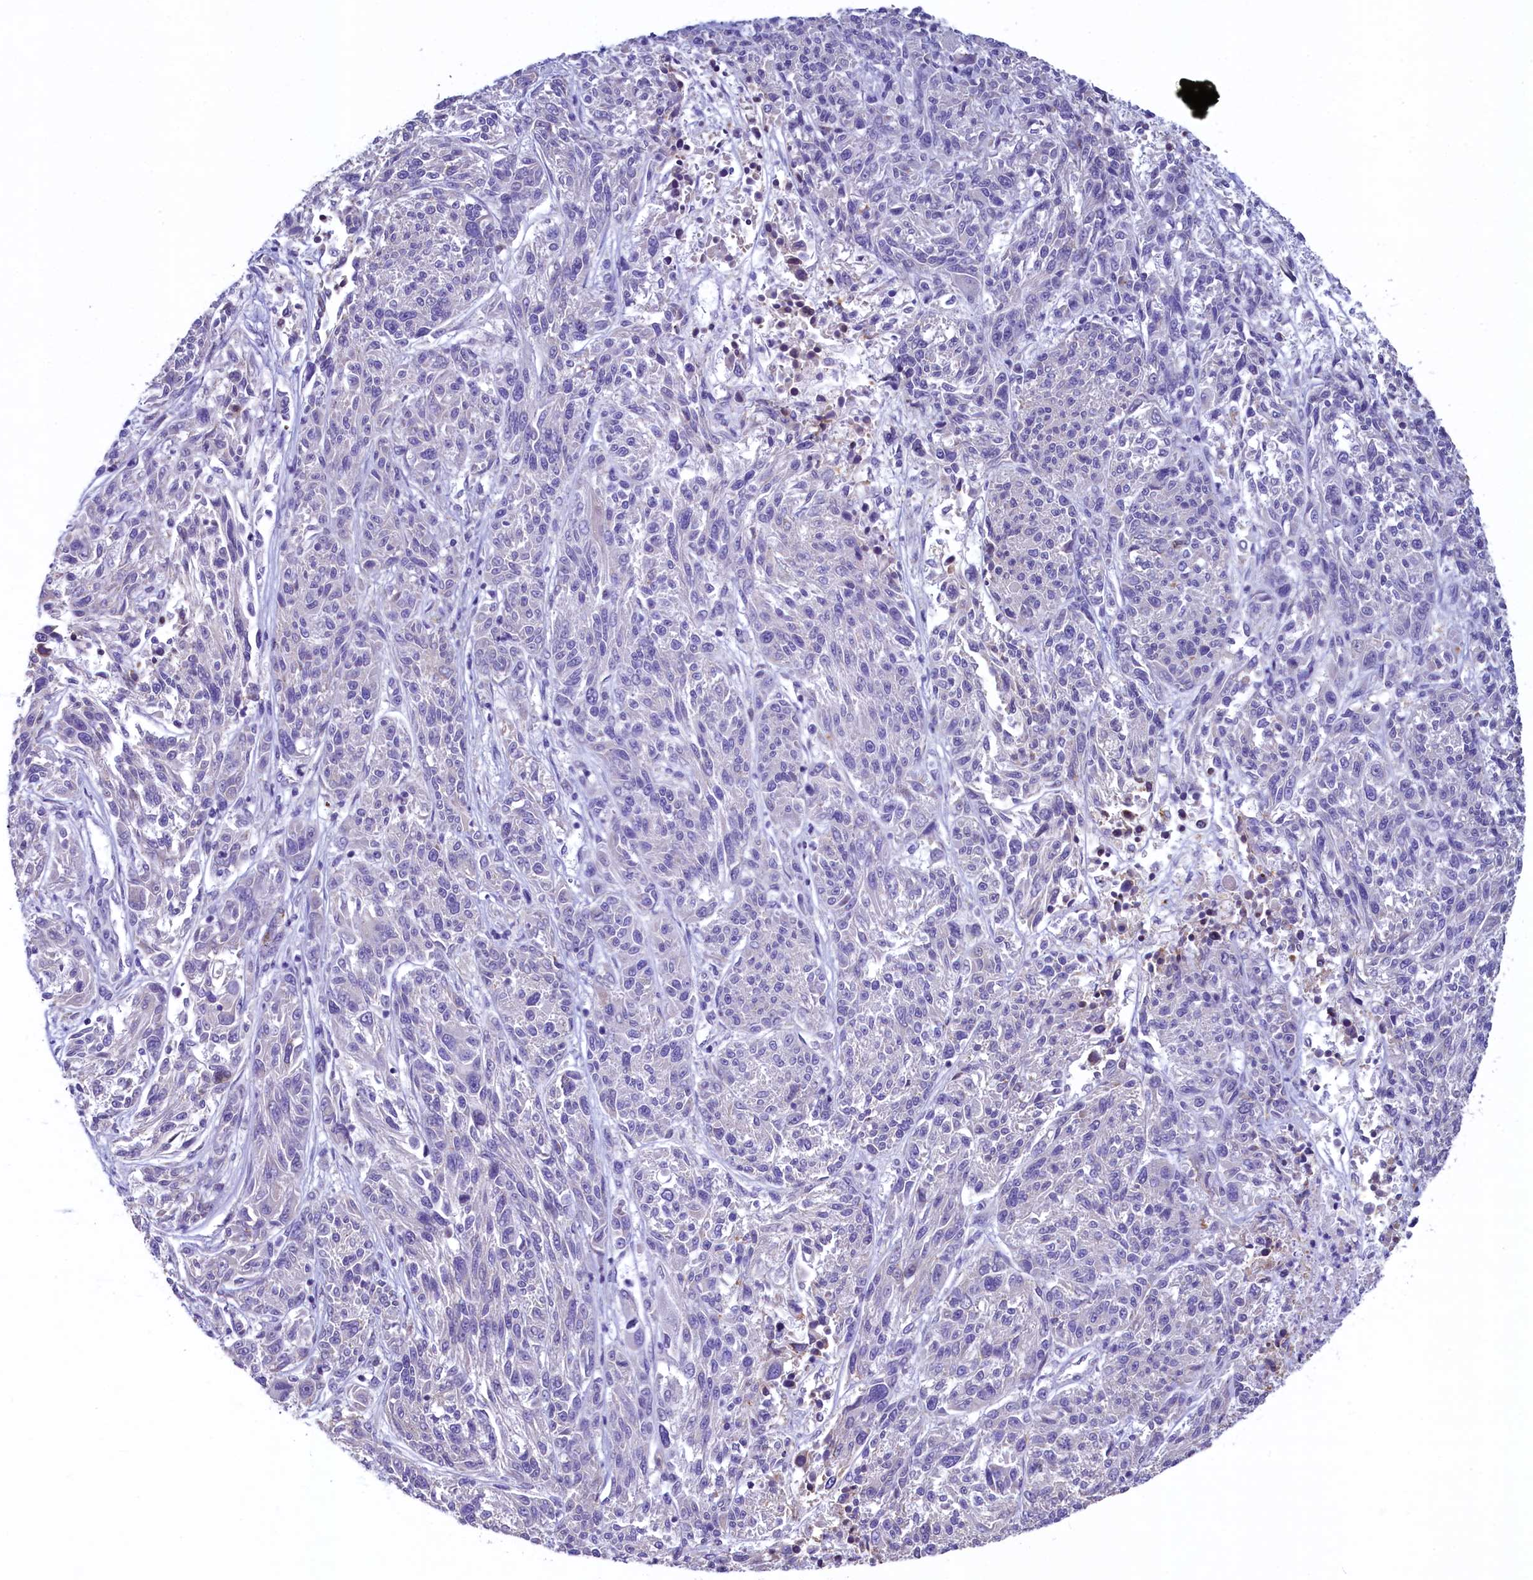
{"staining": {"intensity": "negative", "quantity": "none", "location": "none"}, "tissue": "melanoma", "cell_type": "Tumor cells", "image_type": "cancer", "snomed": [{"axis": "morphology", "description": "Malignant melanoma, NOS"}, {"axis": "topography", "description": "Skin"}], "caption": "An immunohistochemistry photomicrograph of malignant melanoma is shown. There is no staining in tumor cells of malignant melanoma.", "gene": "KRBOX5", "patient": {"sex": "male", "age": 53}}